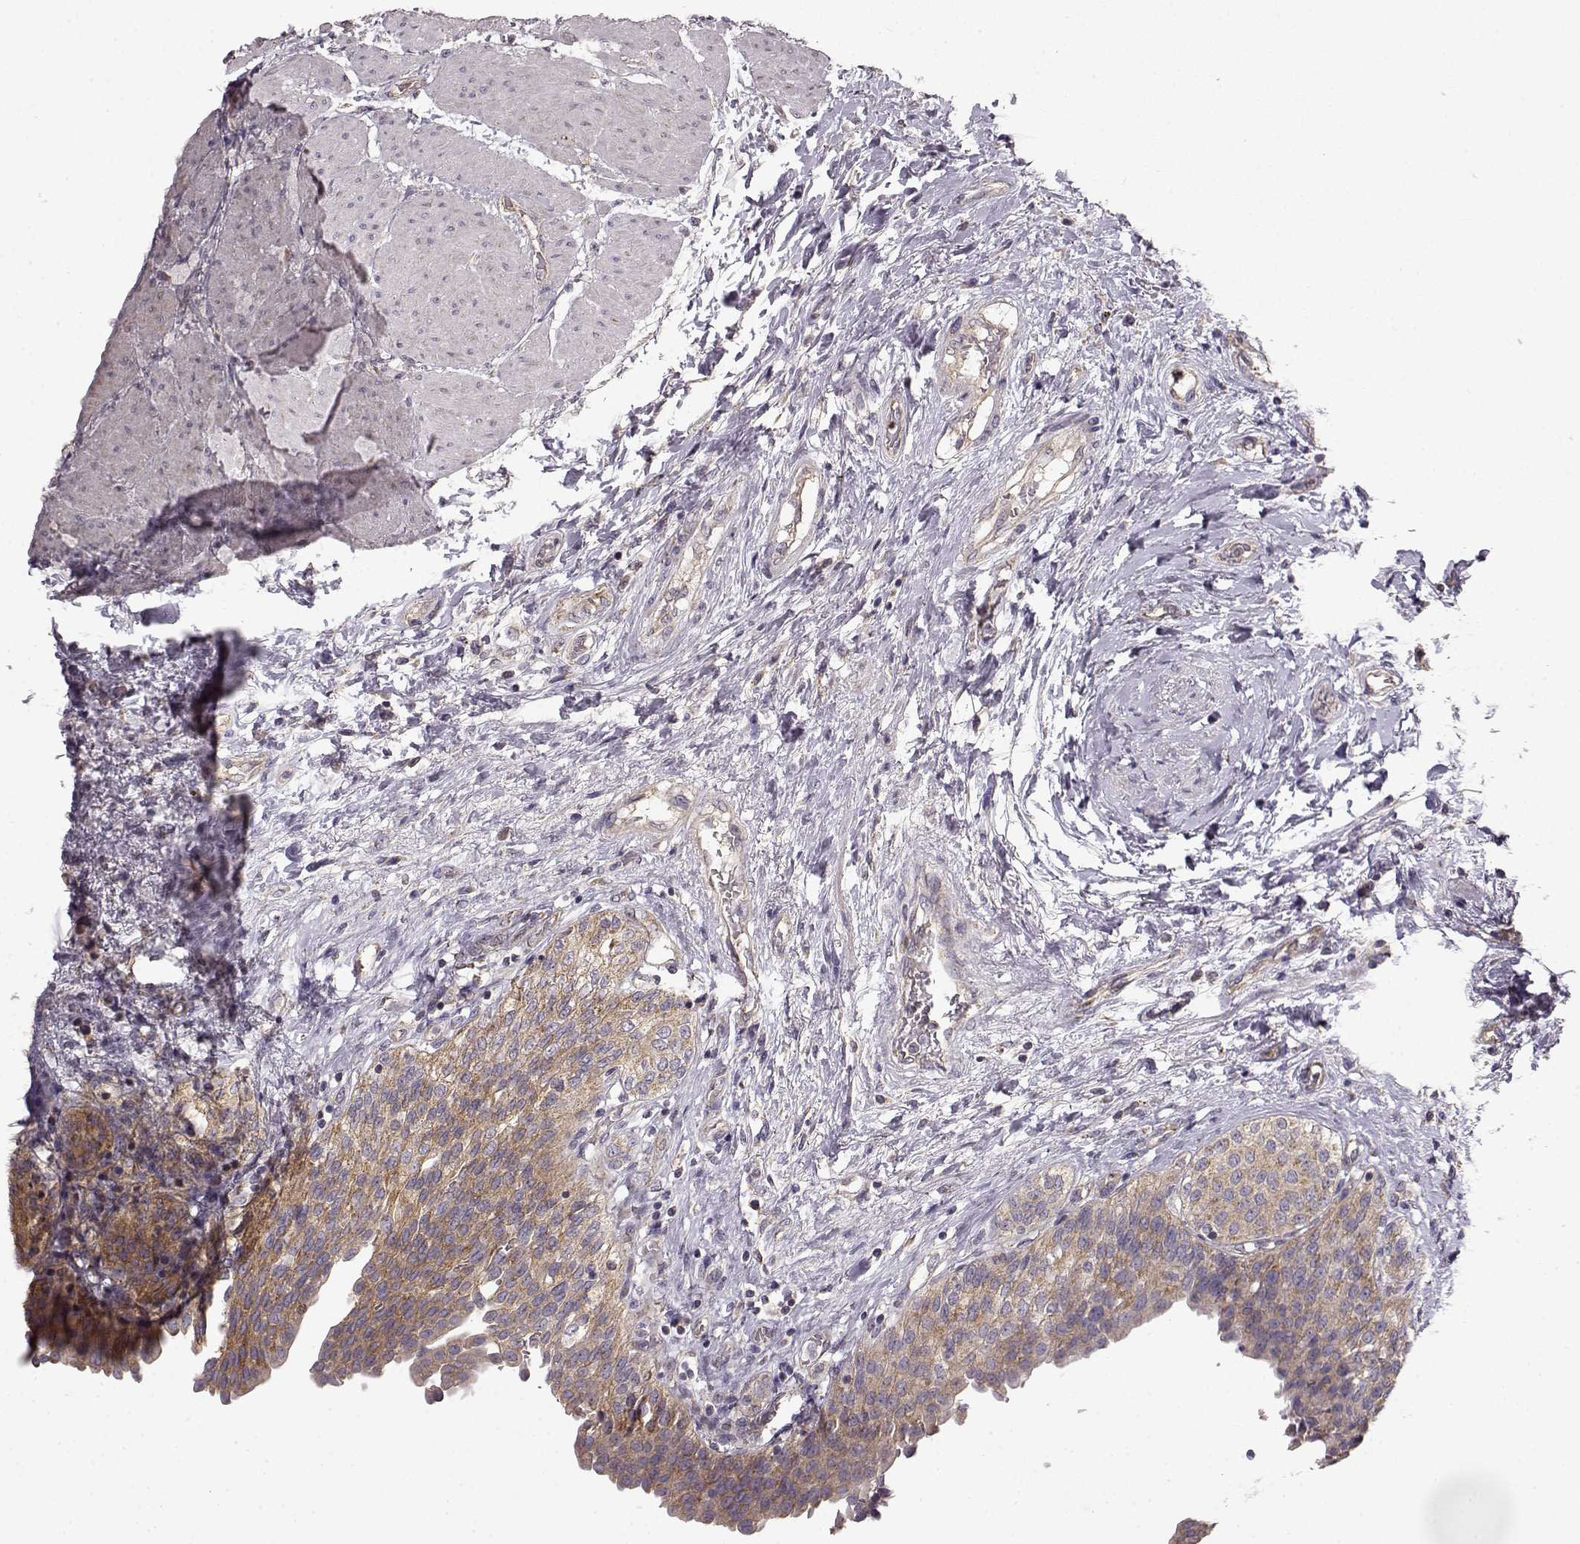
{"staining": {"intensity": "moderate", "quantity": ">75%", "location": "cytoplasmic/membranous"}, "tissue": "urinary bladder", "cell_type": "Urothelial cells", "image_type": "normal", "snomed": [{"axis": "morphology", "description": "Normal tissue, NOS"}, {"axis": "morphology", "description": "Metaplasia, NOS"}, {"axis": "topography", "description": "Urinary bladder"}], "caption": "DAB immunohistochemical staining of benign urinary bladder reveals moderate cytoplasmic/membranous protein expression in about >75% of urothelial cells. (DAB (3,3'-diaminobenzidine) IHC, brown staining for protein, blue staining for nuclei).", "gene": "ERBB3", "patient": {"sex": "male", "age": 68}}